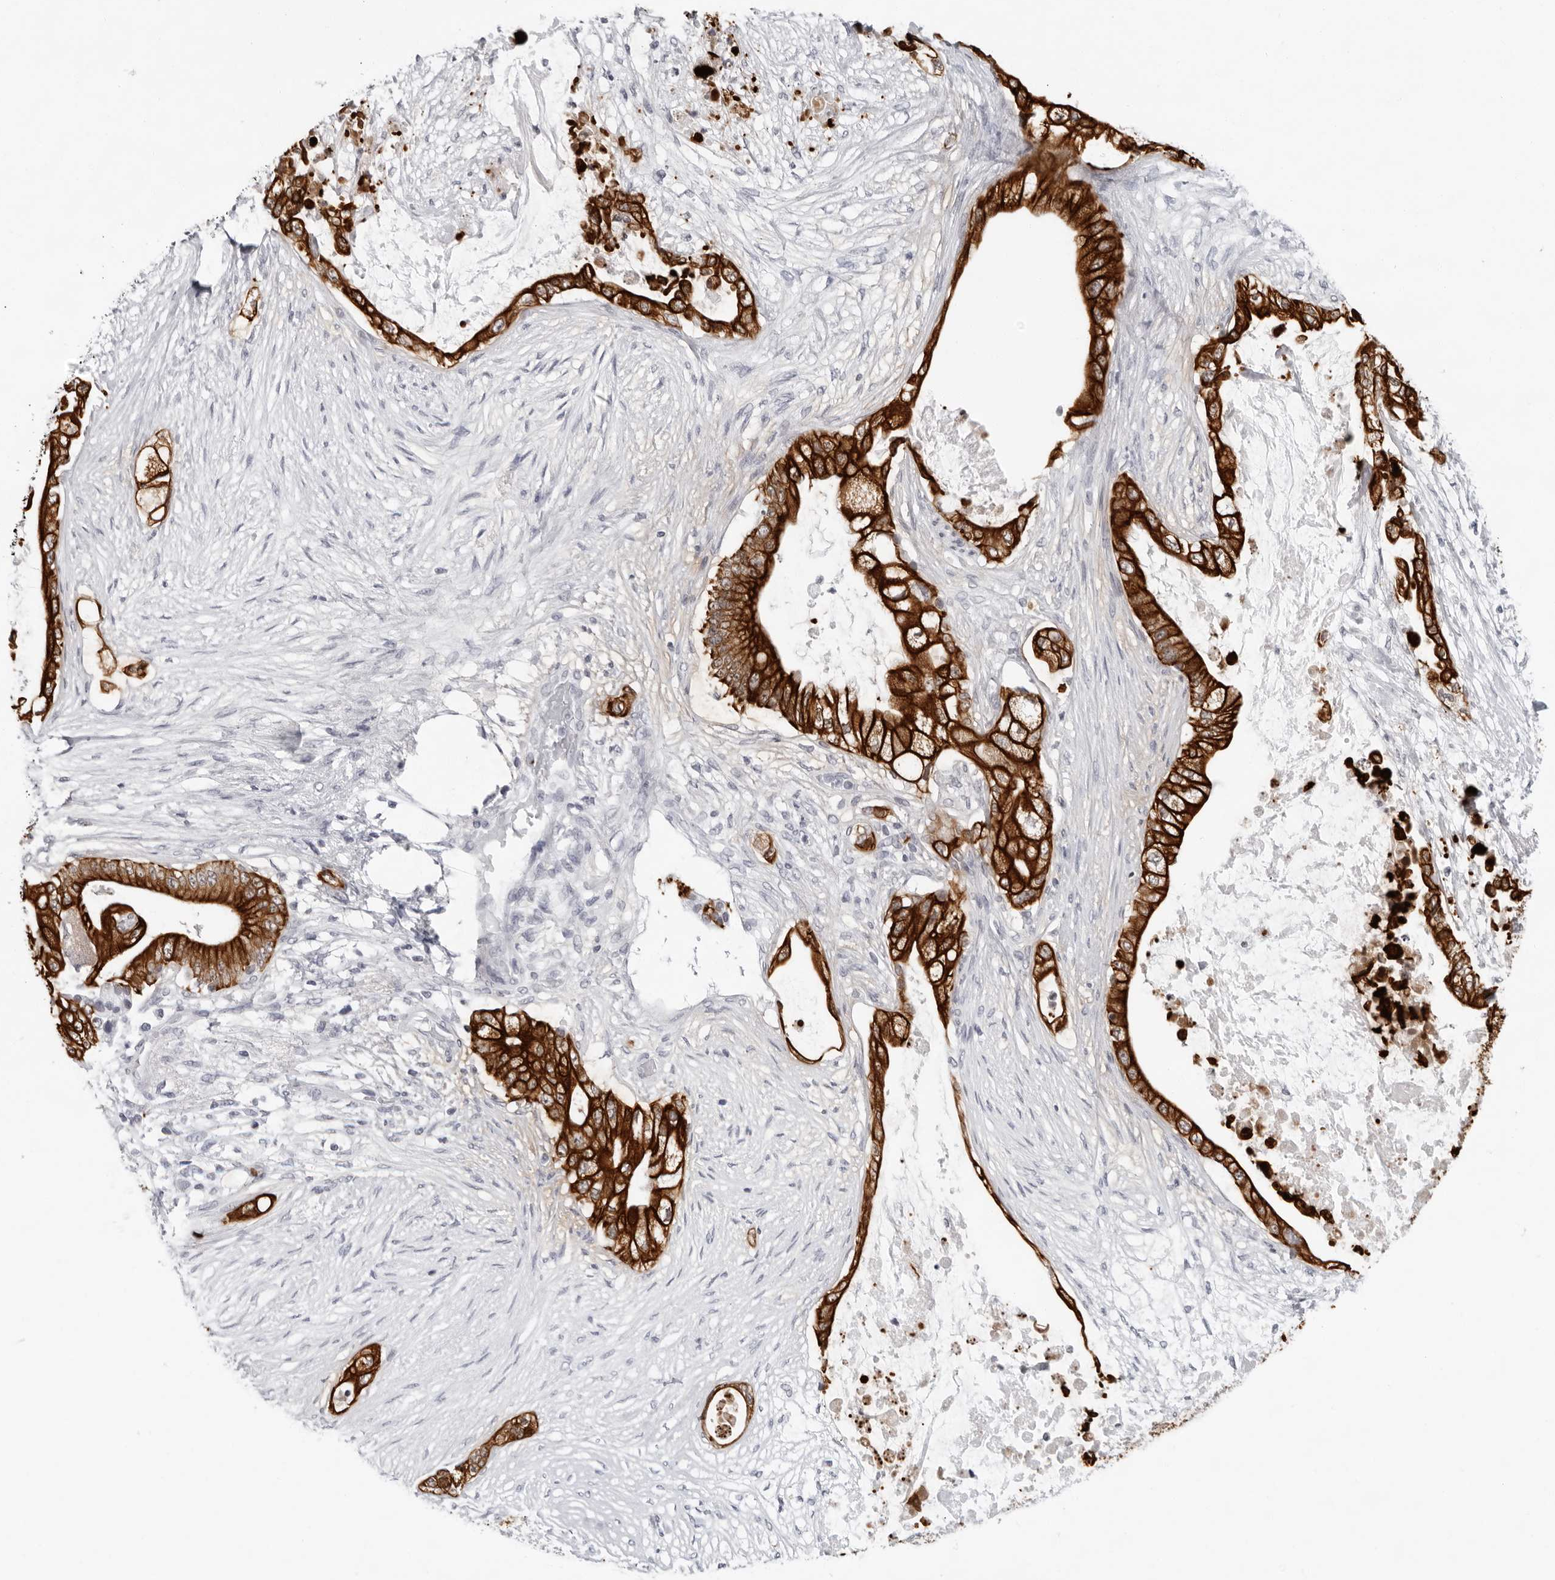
{"staining": {"intensity": "strong", "quantity": ">75%", "location": "cytoplasmic/membranous"}, "tissue": "pancreatic cancer", "cell_type": "Tumor cells", "image_type": "cancer", "snomed": [{"axis": "morphology", "description": "Adenocarcinoma, NOS"}, {"axis": "topography", "description": "Pancreas"}], "caption": "Adenocarcinoma (pancreatic) stained with immunohistochemistry (IHC) reveals strong cytoplasmic/membranous expression in approximately >75% of tumor cells.", "gene": "CCDC28B", "patient": {"sex": "male", "age": 53}}